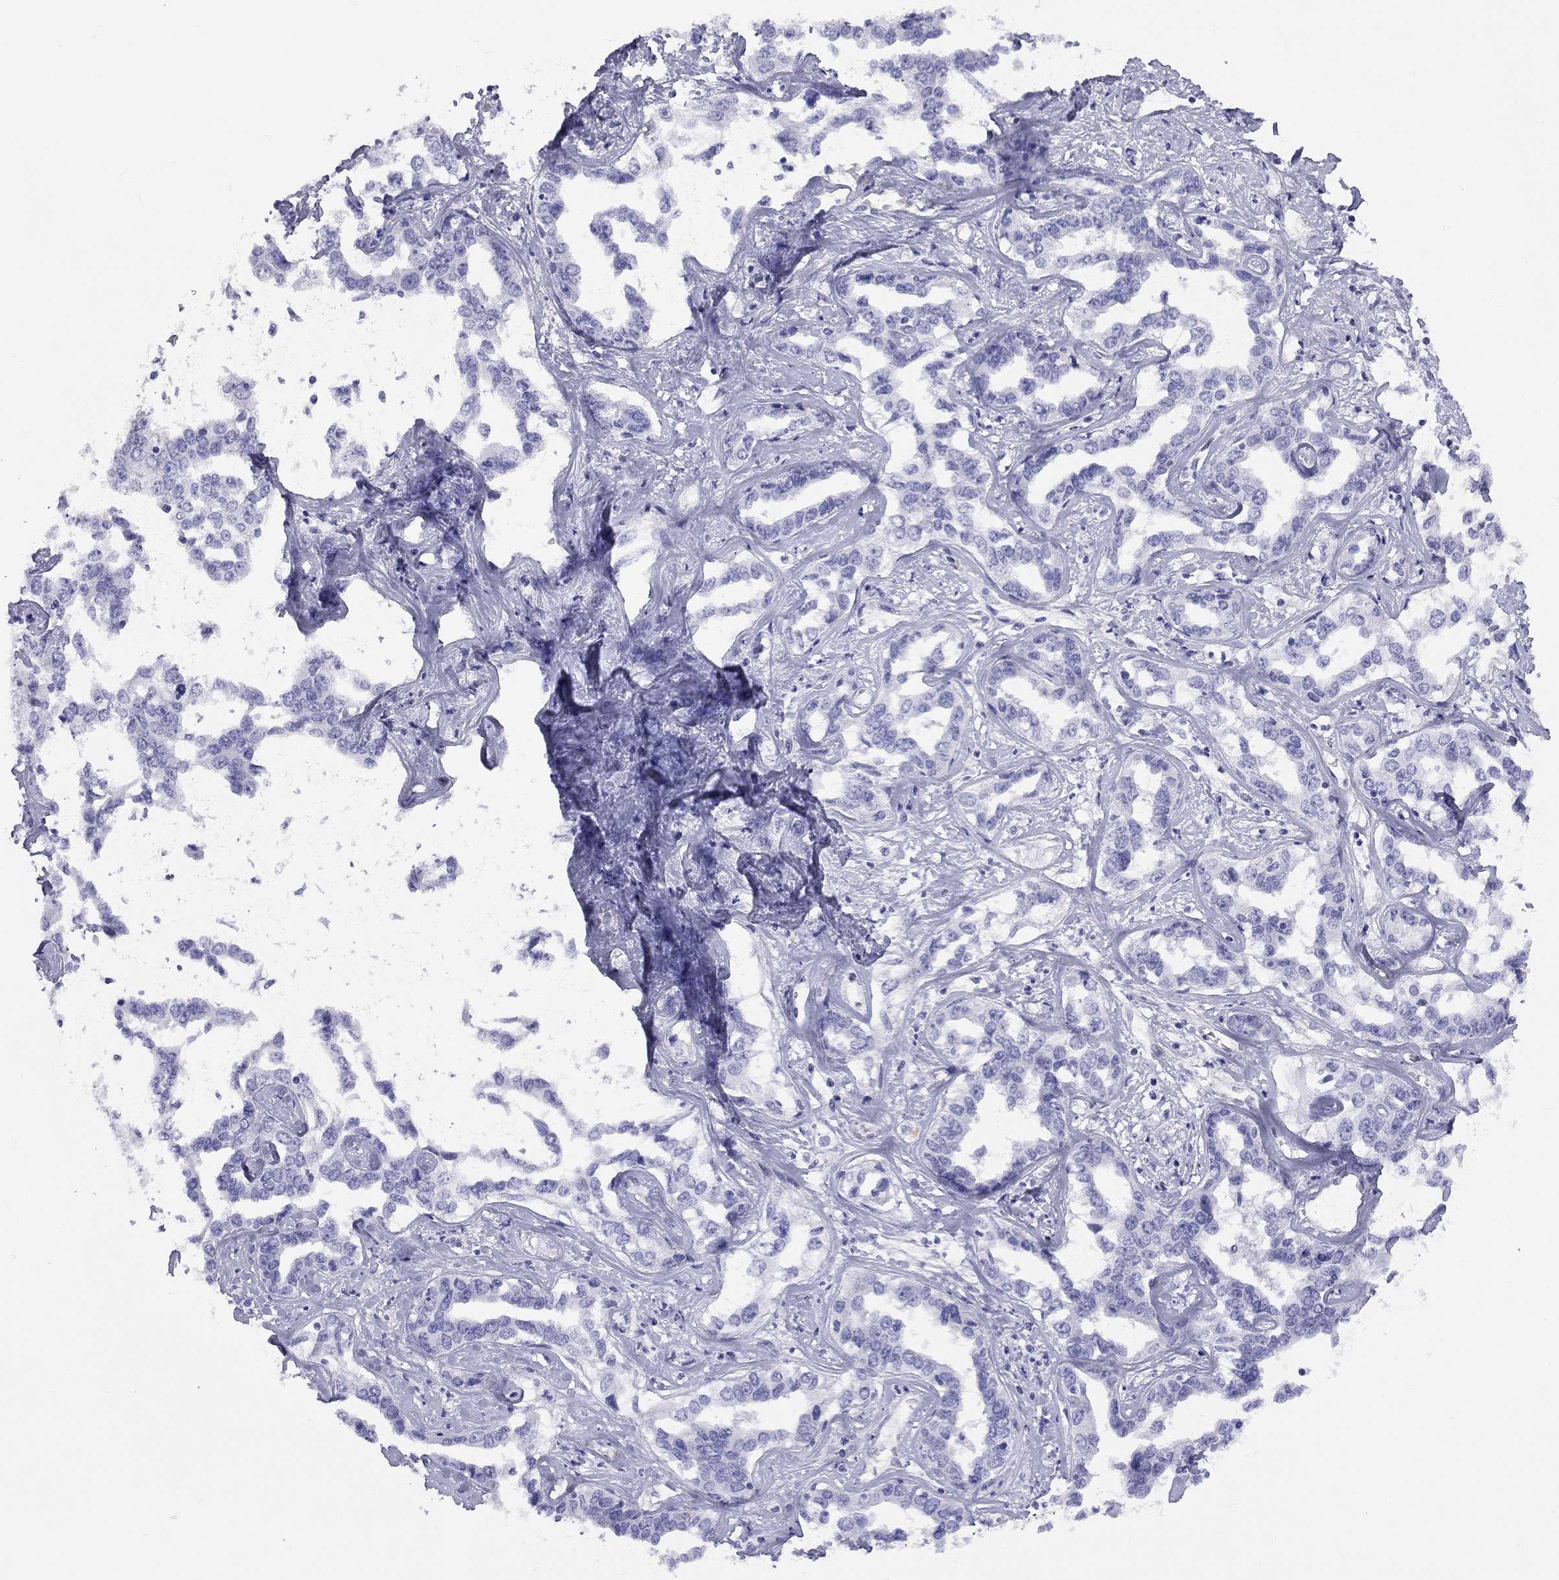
{"staining": {"intensity": "negative", "quantity": "none", "location": "none"}, "tissue": "liver cancer", "cell_type": "Tumor cells", "image_type": "cancer", "snomed": [{"axis": "morphology", "description": "Cholangiocarcinoma"}, {"axis": "topography", "description": "Liver"}], "caption": "Immunohistochemistry histopathology image of neoplastic tissue: liver cancer (cholangiocarcinoma) stained with DAB (3,3'-diaminobenzidine) shows no significant protein positivity in tumor cells. The staining was performed using DAB to visualize the protein expression in brown, while the nuclei were stained in blue with hematoxylin (Magnification: 20x).", "gene": "FSCN3", "patient": {"sex": "male", "age": 59}}